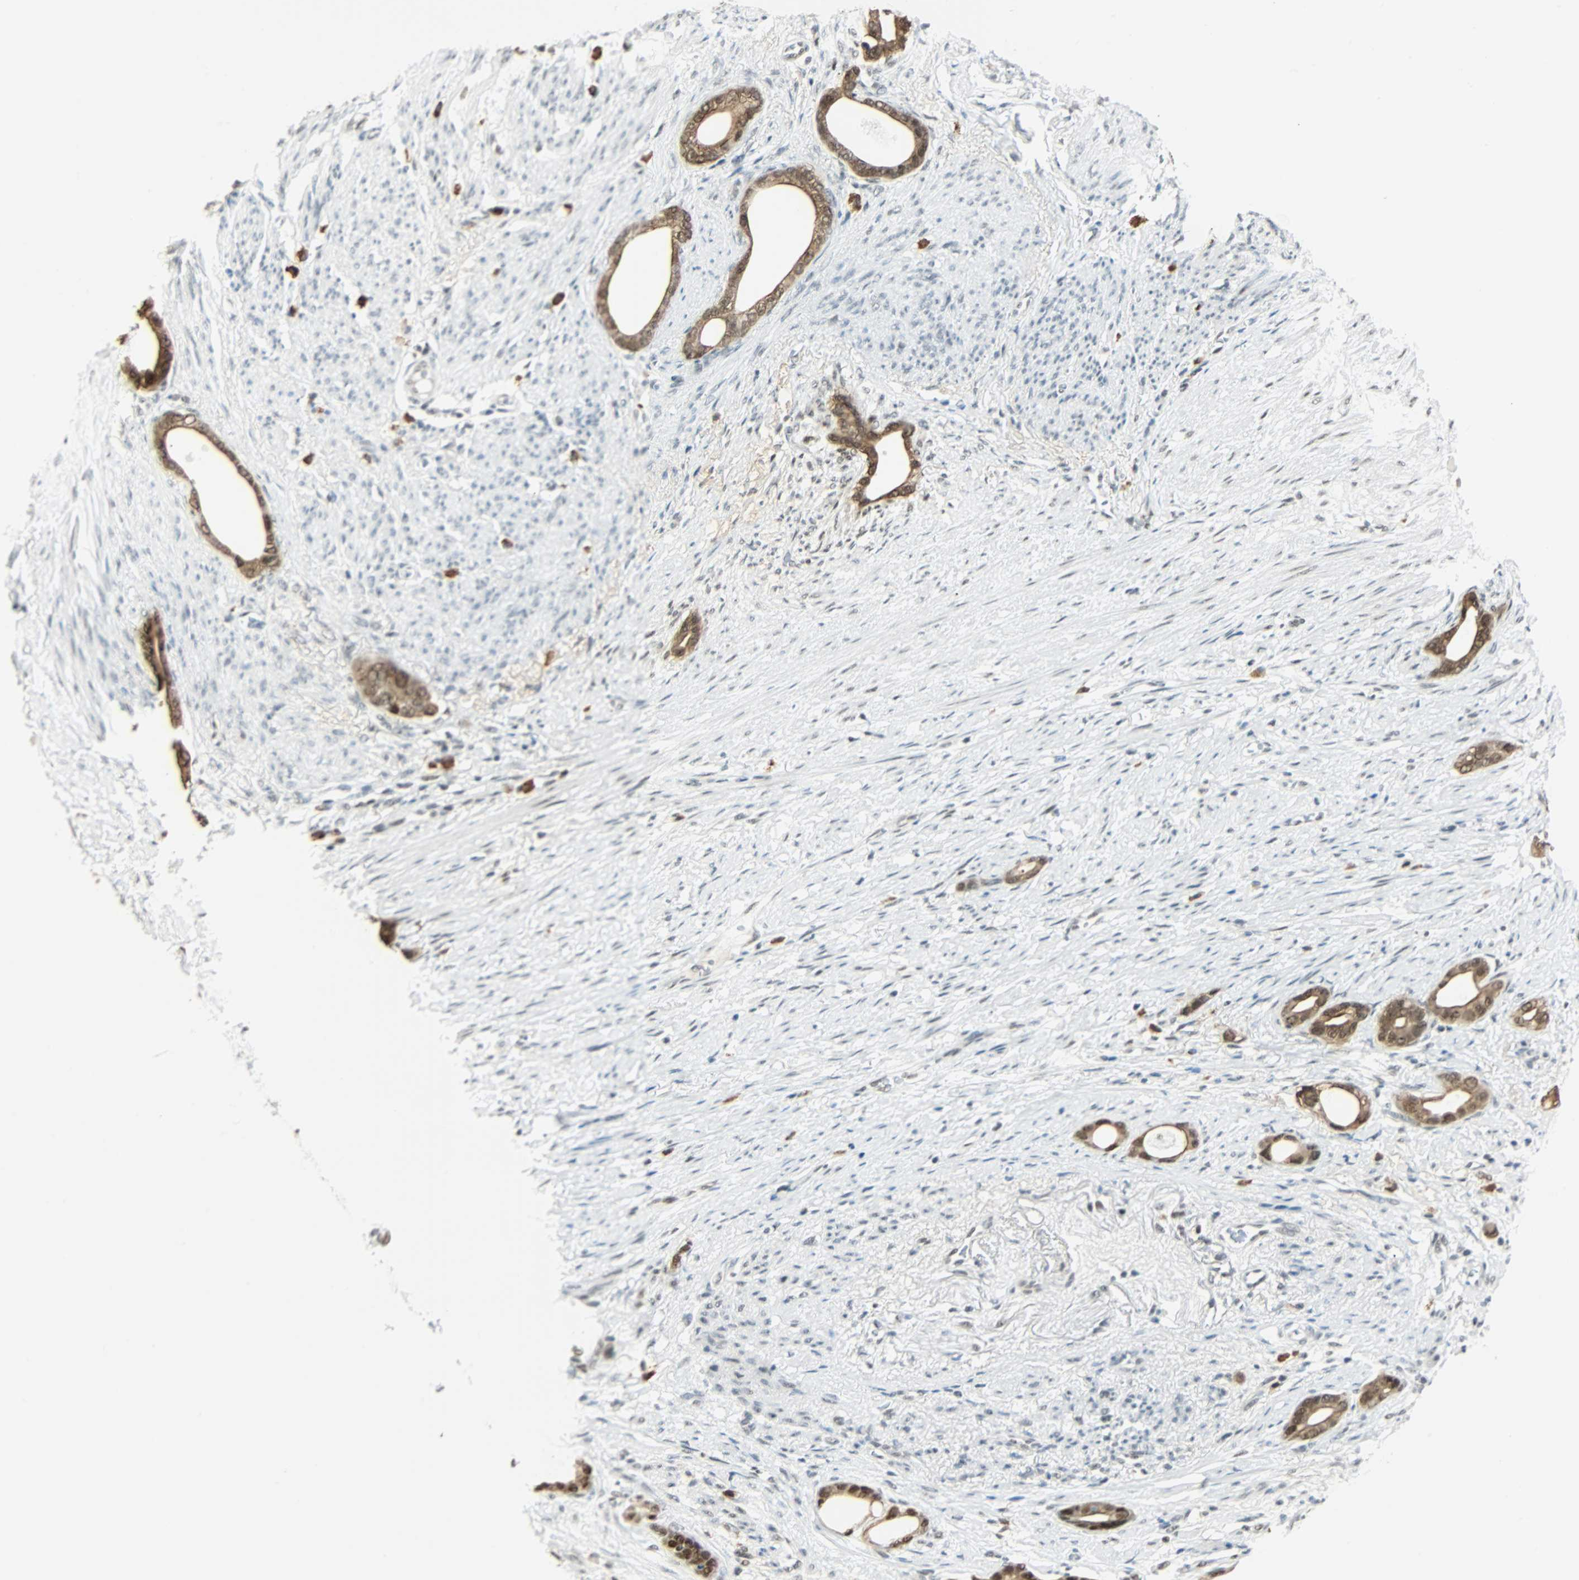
{"staining": {"intensity": "moderate", "quantity": ">75%", "location": "cytoplasmic/membranous,nuclear"}, "tissue": "stomach cancer", "cell_type": "Tumor cells", "image_type": "cancer", "snomed": [{"axis": "morphology", "description": "Adenocarcinoma, NOS"}, {"axis": "topography", "description": "Stomach"}], "caption": "IHC image of neoplastic tissue: human stomach cancer (adenocarcinoma) stained using IHC displays medium levels of moderate protein expression localized specifically in the cytoplasmic/membranous and nuclear of tumor cells, appearing as a cytoplasmic/membranous and nuclear brown color.", "gene": "NELFE", "patient": {"sex": "female", "age": 75}}